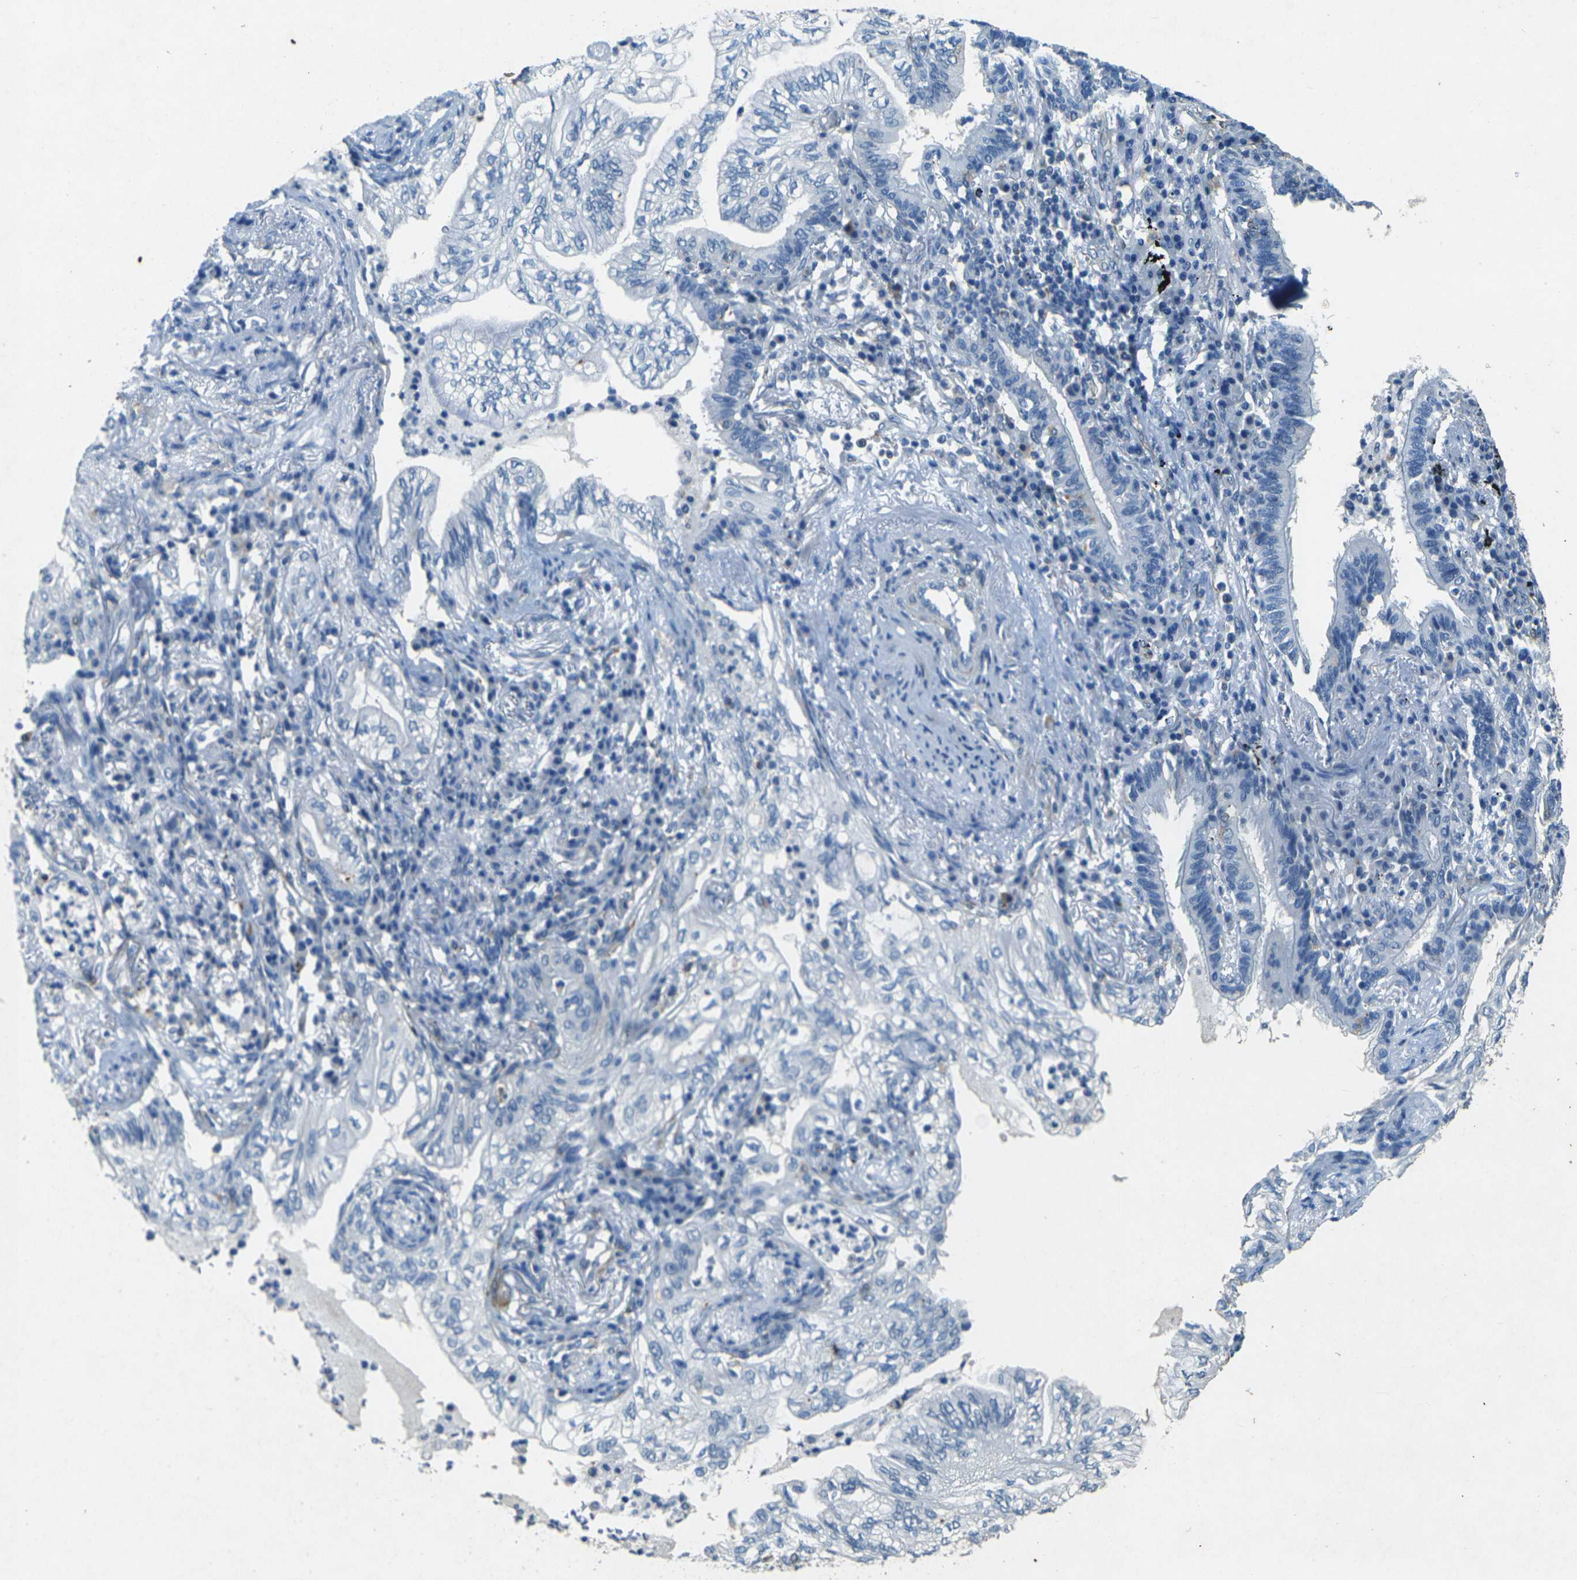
{"staining": {"intensity": "negative", "quantity": "none", "location": "none"}, "tissue": "lung cancer", "cell_type": "Tumor cells", "image_type": "cancer", "snomed": [{"axis": "morphology", "description": "Normal tissue, NOS"}, {"axis": "morphology", "description": "Adenocarcinoma, NOS"}, {"axis": "topography", "description": "Bronchus"}, {"axis": "topography", "description": "Lung"}], "caption": "This is an immunohistochemistry (IHC) image of human adenocarcinoma (lung). There is no staining in tumor cells.", "gene": "SORT1", "patient": {"sex": "female", "age": 70}}